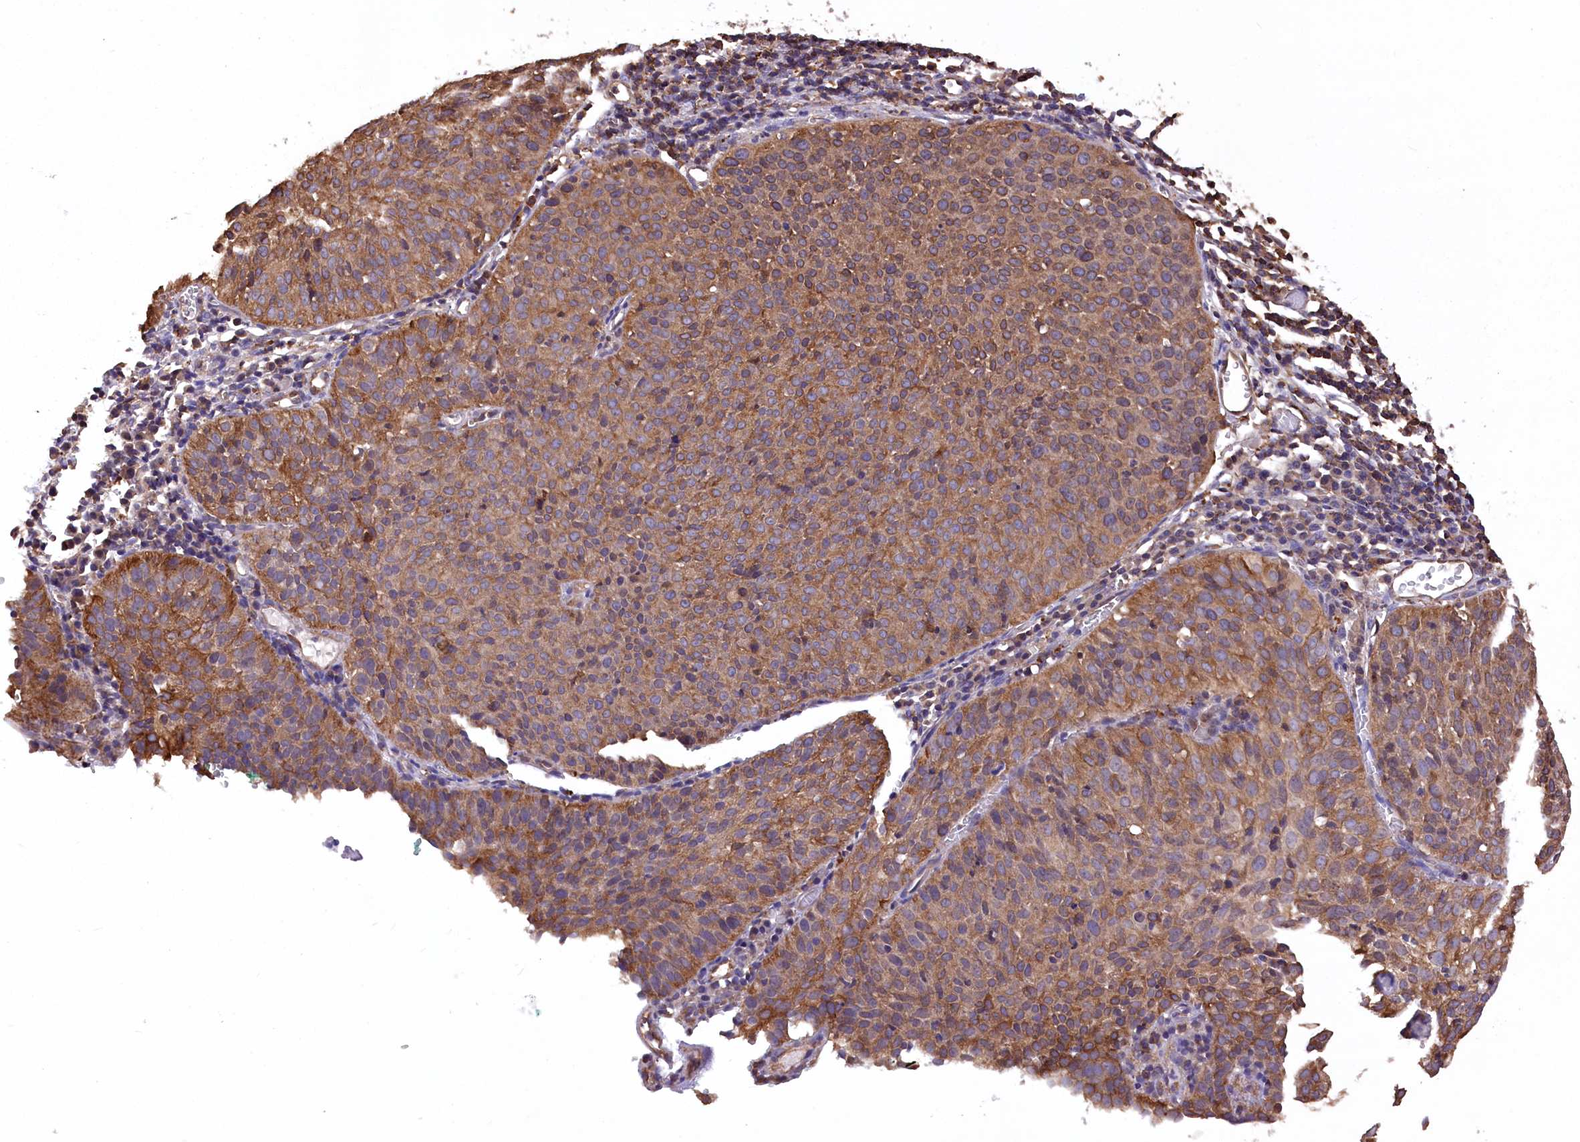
{"staining": {"intensity": "moderate", "quantity": ">75%", "location": "cytoplasmic/membranous"}, "tissue": "cervical cancer", "cell_type": "Tumor cells", "image_type": "cancer", "snomed": [{"axis": "morphology", "description": "Squamous cell carcinoma, NOS"}, {"axis": "topography", "description": "Cervix"}], "caption": "DAB (3,3'-diaminobenzidine) immunohistochemical staining of human squamous cell carcinoma (cervical) reveals moderate cytoplasmic/membranous protein expression in about >75% of tumor cells.", "gene": "DPP3", "patient": {"sex": "female", "age": 38}}